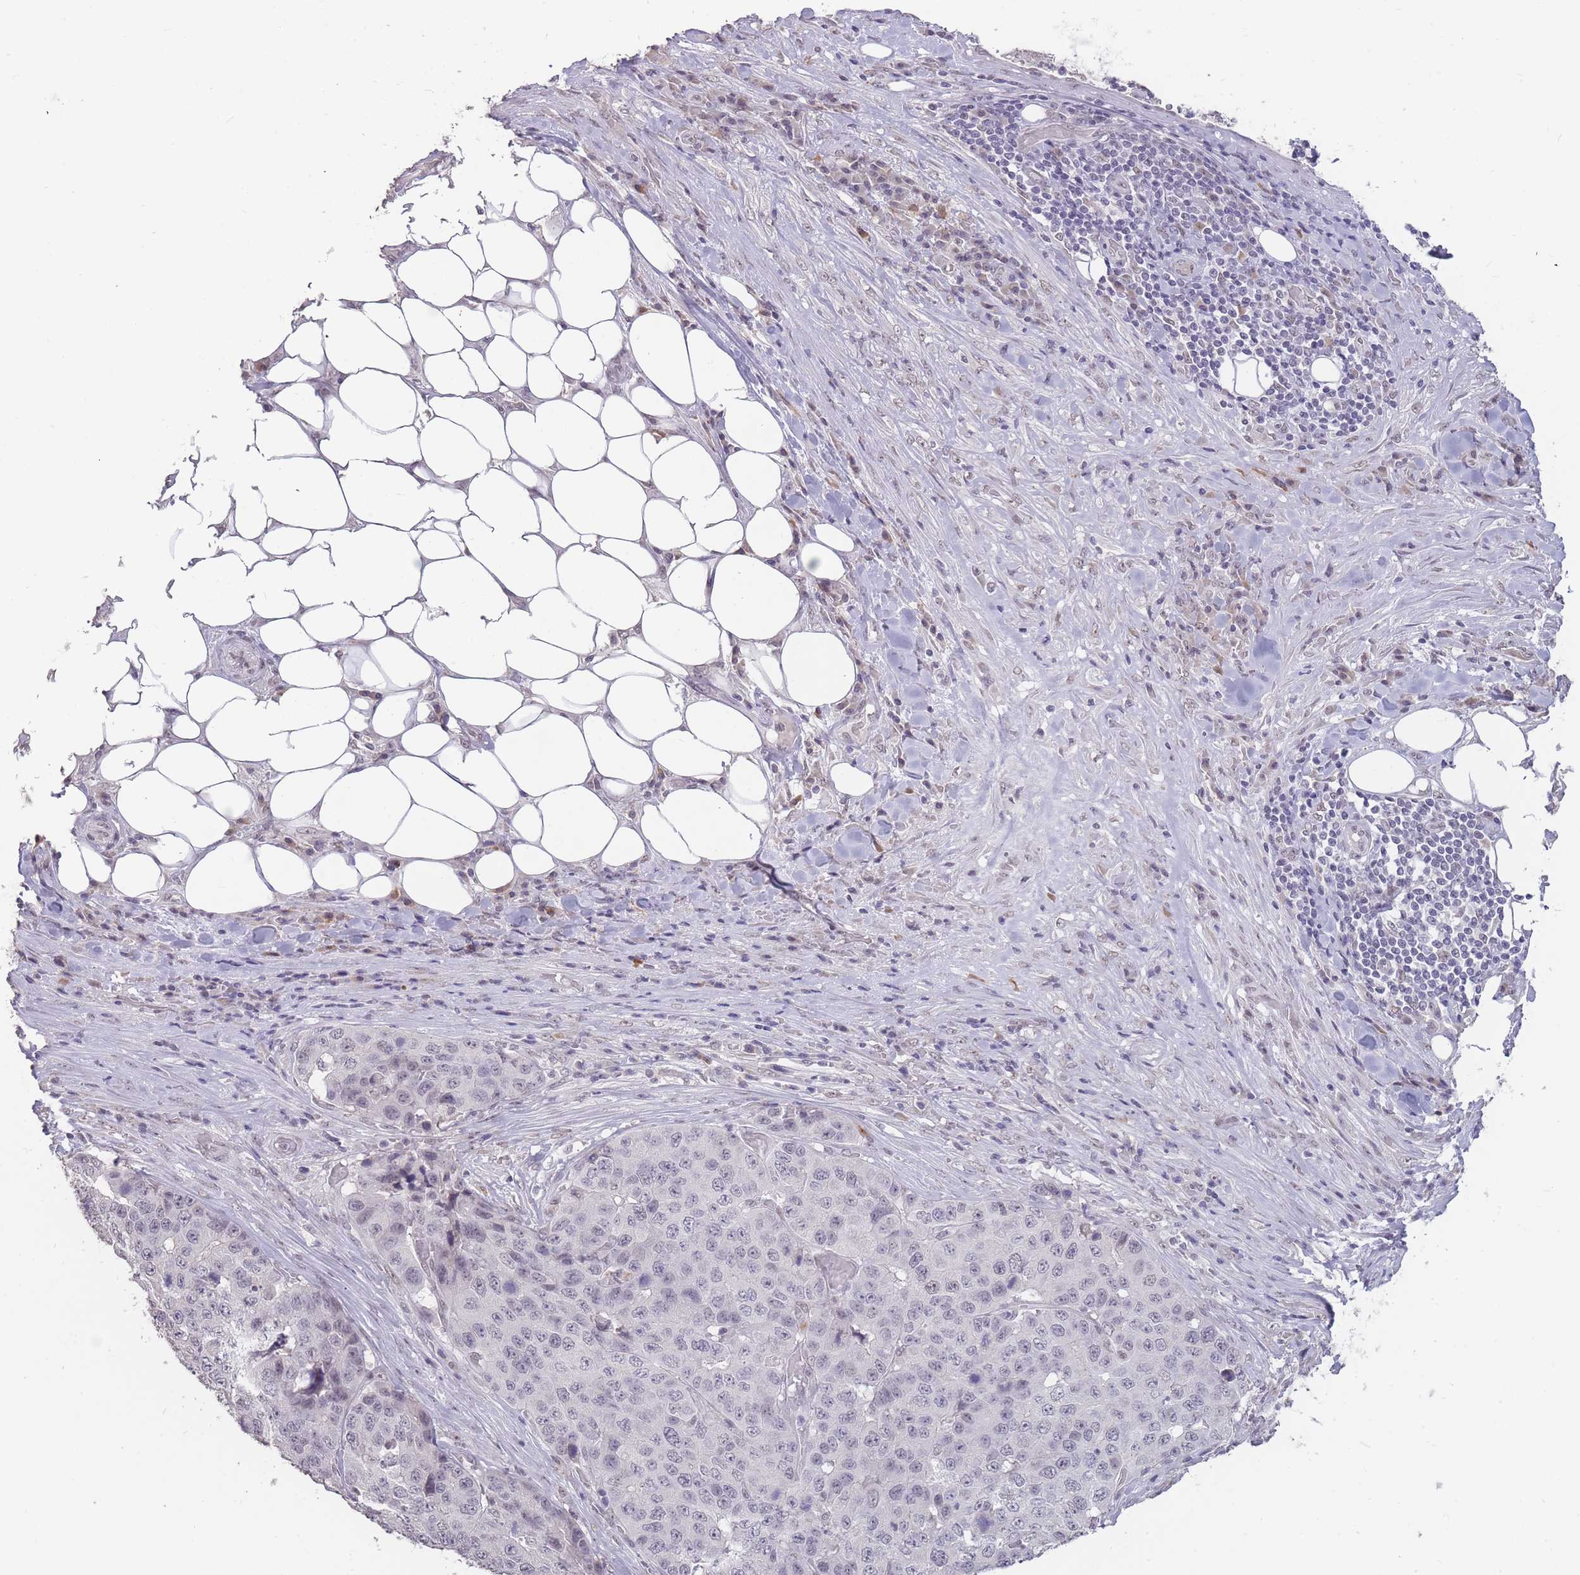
{"staining": {"intensity": "negative", "quantity": "none", "location": "none"}, "tissue": "stomach cancer", "cell_type": "Tumor cells", "image_type": "cancer", "snomed": [{"axis": "morphology", "description": "Adenocarcinoma, NOS"}, {"axis": "topography", "description": "Stomach"}], "caption": "This image is of stomach cancer stained with immunohistochemistry (IHC) to label a protein in brown with the nuclei are counter-stained blue. There is no positivity in tumor cells.", "gene": "HNRNPUL1", "patient": {"sex": "male", "age": 71}}